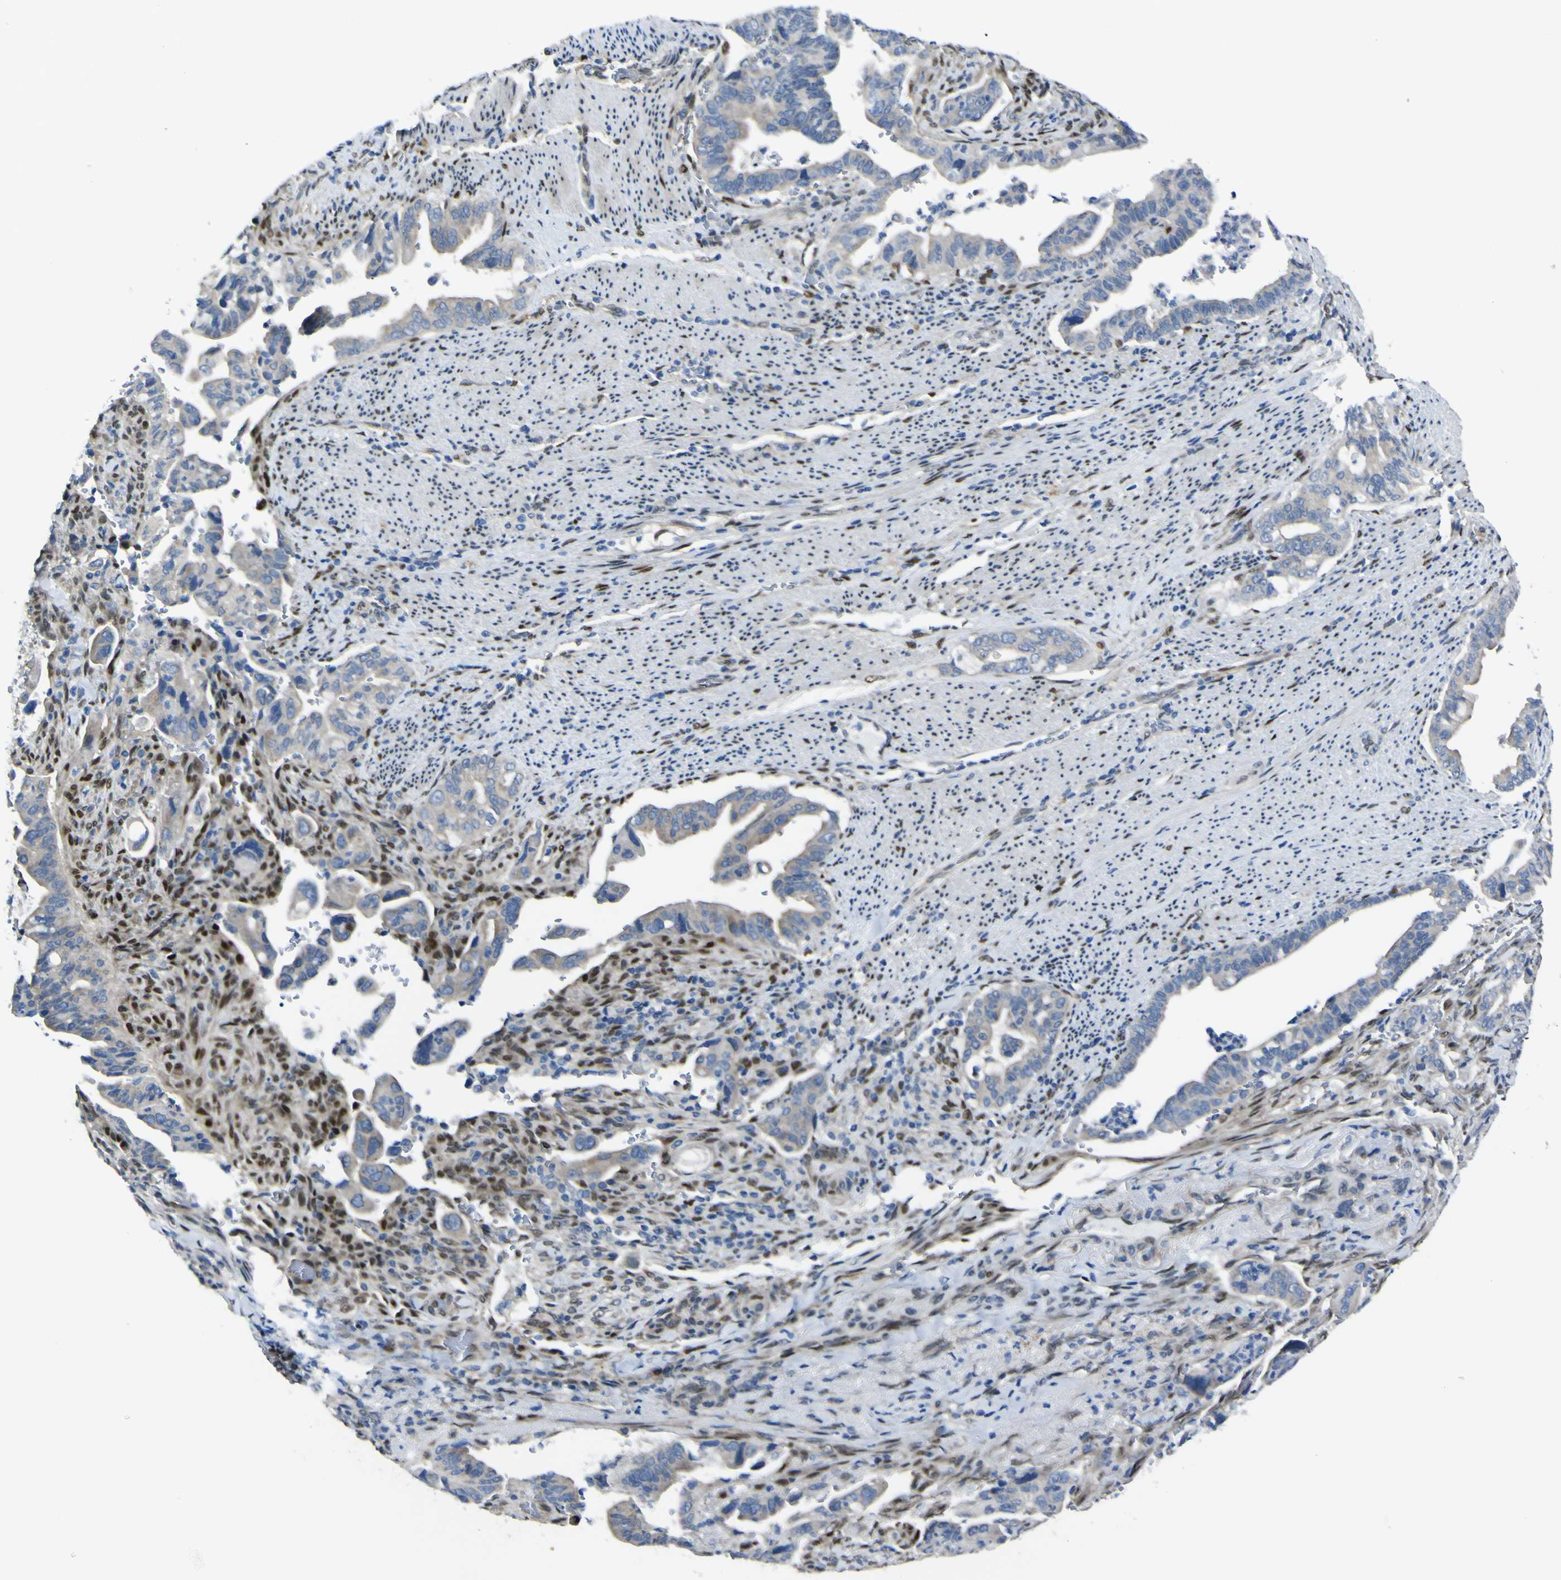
{"staining": {"intensity": "moderate", "quantity": ">75%", "location": "cytoplasmic/membranous"}, "tissue": "pancreatic cancer", "cell_type": "Tumor cells", "image_type": "cancer", "snomed": [{"axis": "morphology", "description": "Adenocarcinoma, NOS"}, {"axis": "topography", "description": "Pancreas"}], "caption": "This is an image of immunohistochemistry (IHC) staining of pancreatic cancer, which shows moderate positivity in the cytoplasmic/membranous of tumor cells.", "gene": "LRRN1", "patient": {"sex": "male", "age": 70}}